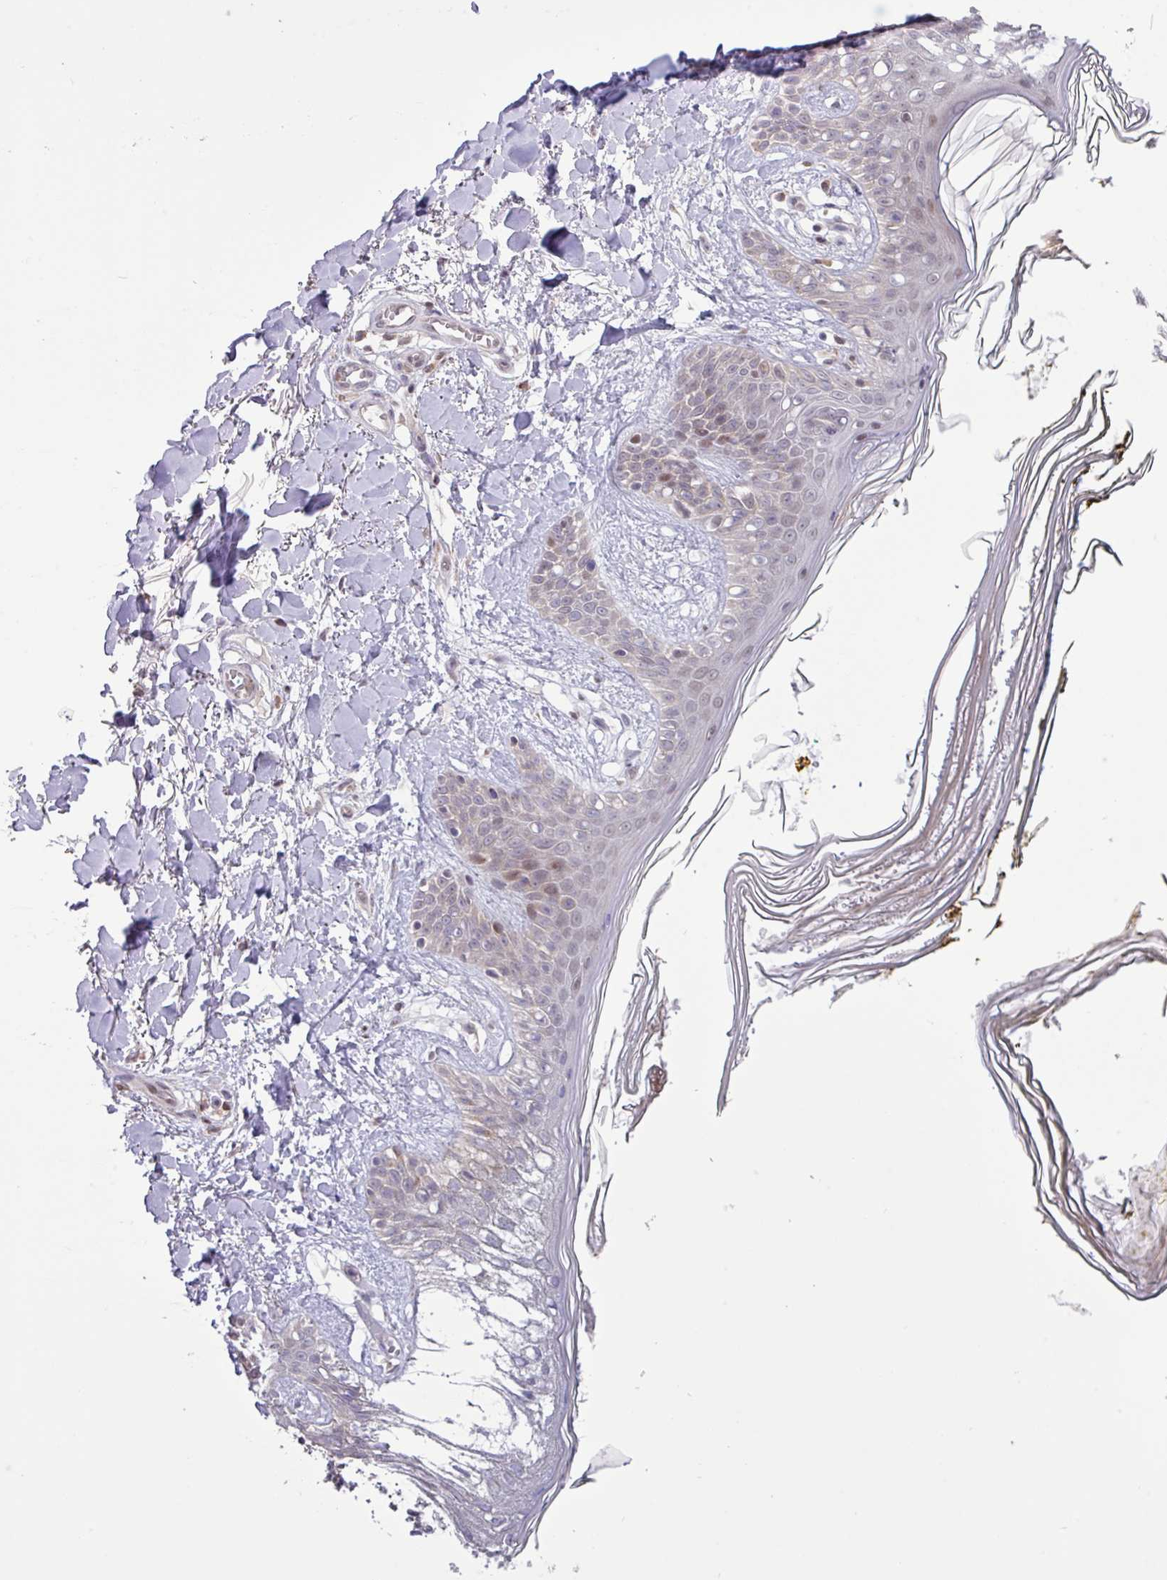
{"staining": {"intensity": "moderate", "quantity": "25%-75%", "location": "cytoplasmic/membranous"}, "tissue": "skin", "cell_type": "Fibroblasts", "image_type": "normal", "snomed": [{"axis": "morphology", "description": "Normal tissue, NOS"}, {"axis": "topography", "description": "Skin"}], "caption": "This is an image of immunohistochemistry staining of unremarkable skin, which shows moderate staining in the cytoplasmic/membranous of fibroblasts.", "gene": "RTL3", "patient": {"sex": "female", "age": 34}}